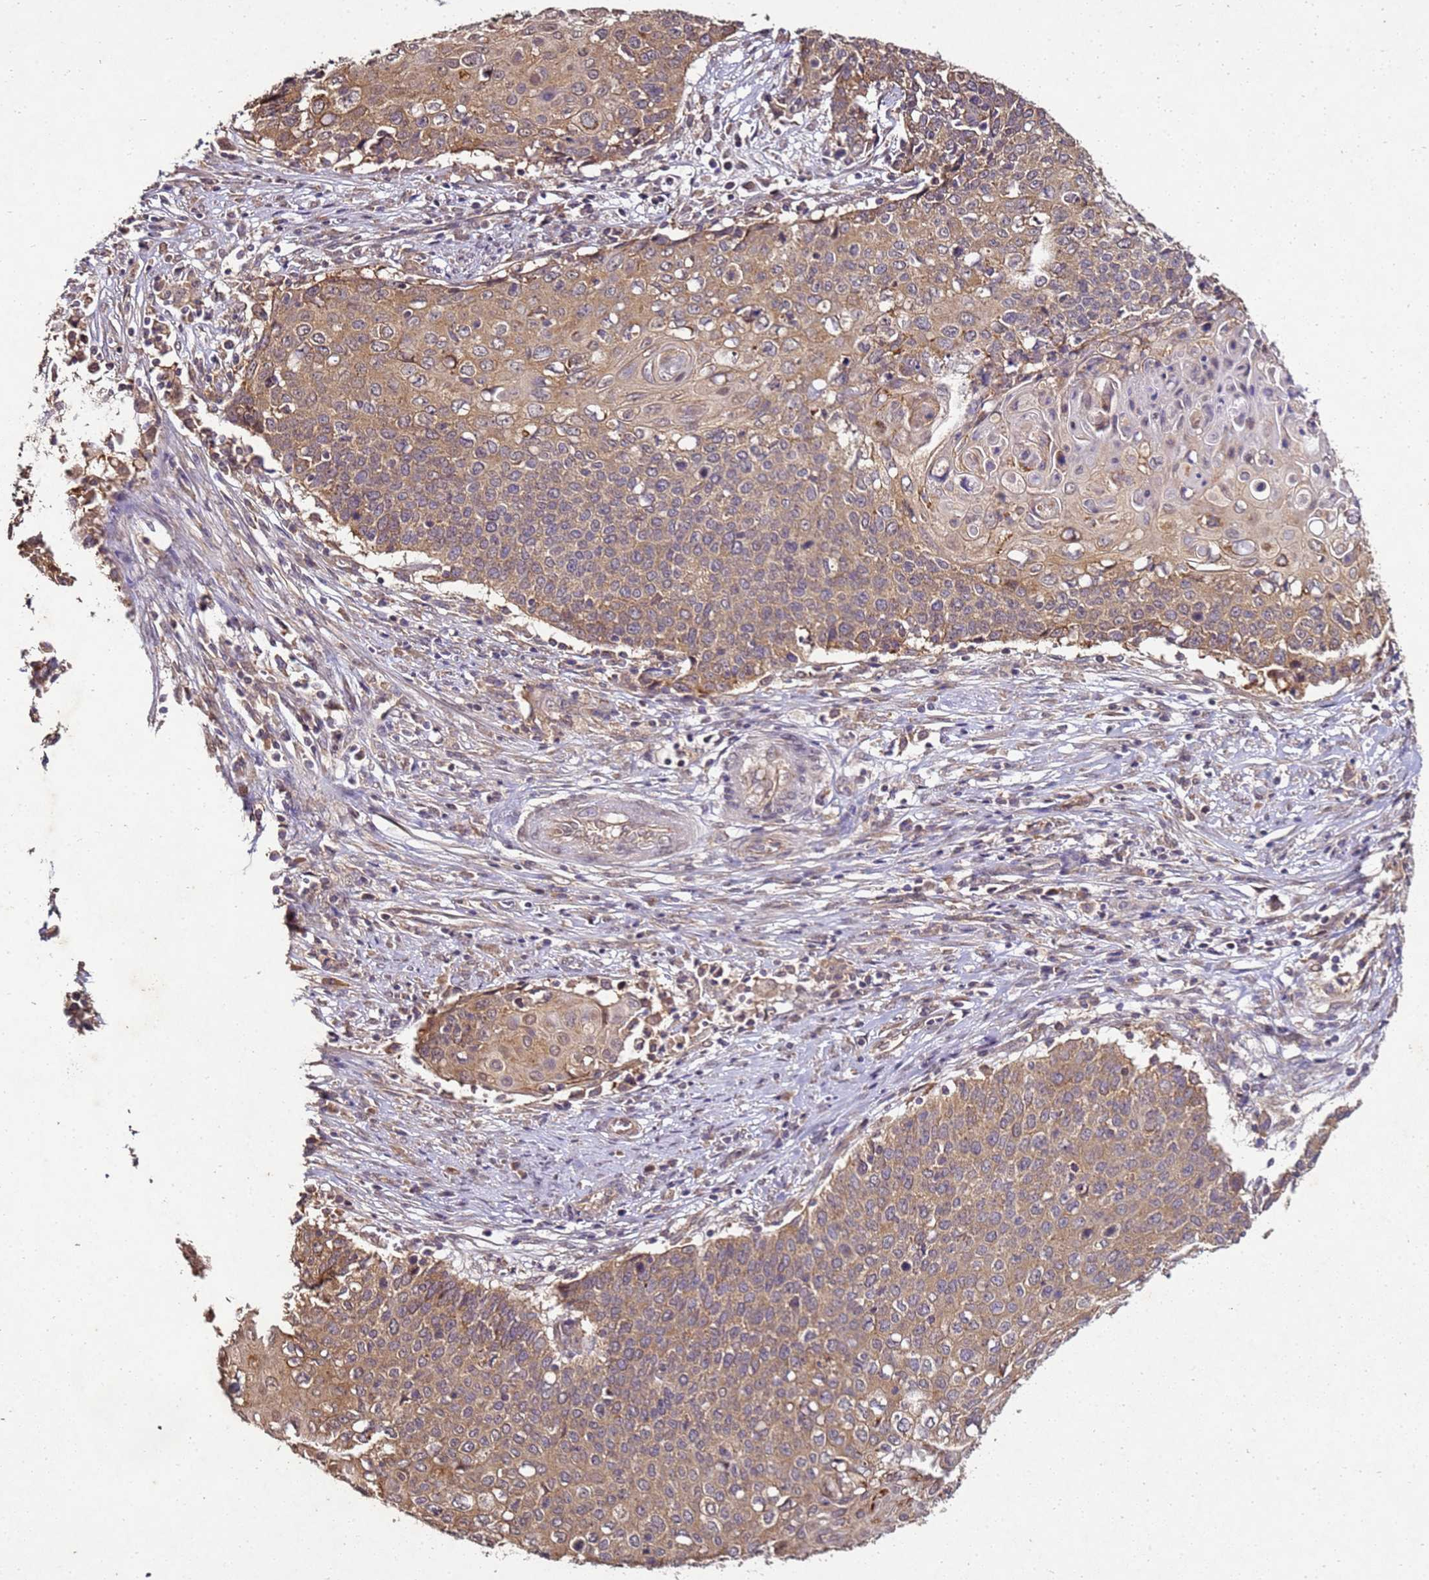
{"staining": {"intensity": "moderate", "quantity": ">75%", "location": "cytoplasmic/membranous"}, "tissue": "cervical cancer", "cell_type": "Tumor cells", "image_type": "cancer", "snomed": [{"axis": "morphology", "description": "Squamous cell carcinoma, NOS"}, {"axis": "topography", "description": "Cervix"}], "caption": "A high-resolution micrograph shows immunohistochemistry staining of squamous cell carcinoma (cervical), which demonstrates moderate cytoplasmic/membranous staining in approximately >75% of tumor cells.", "gene": "ANKRD17", "patient": {"sex": "female", "age": 39}}